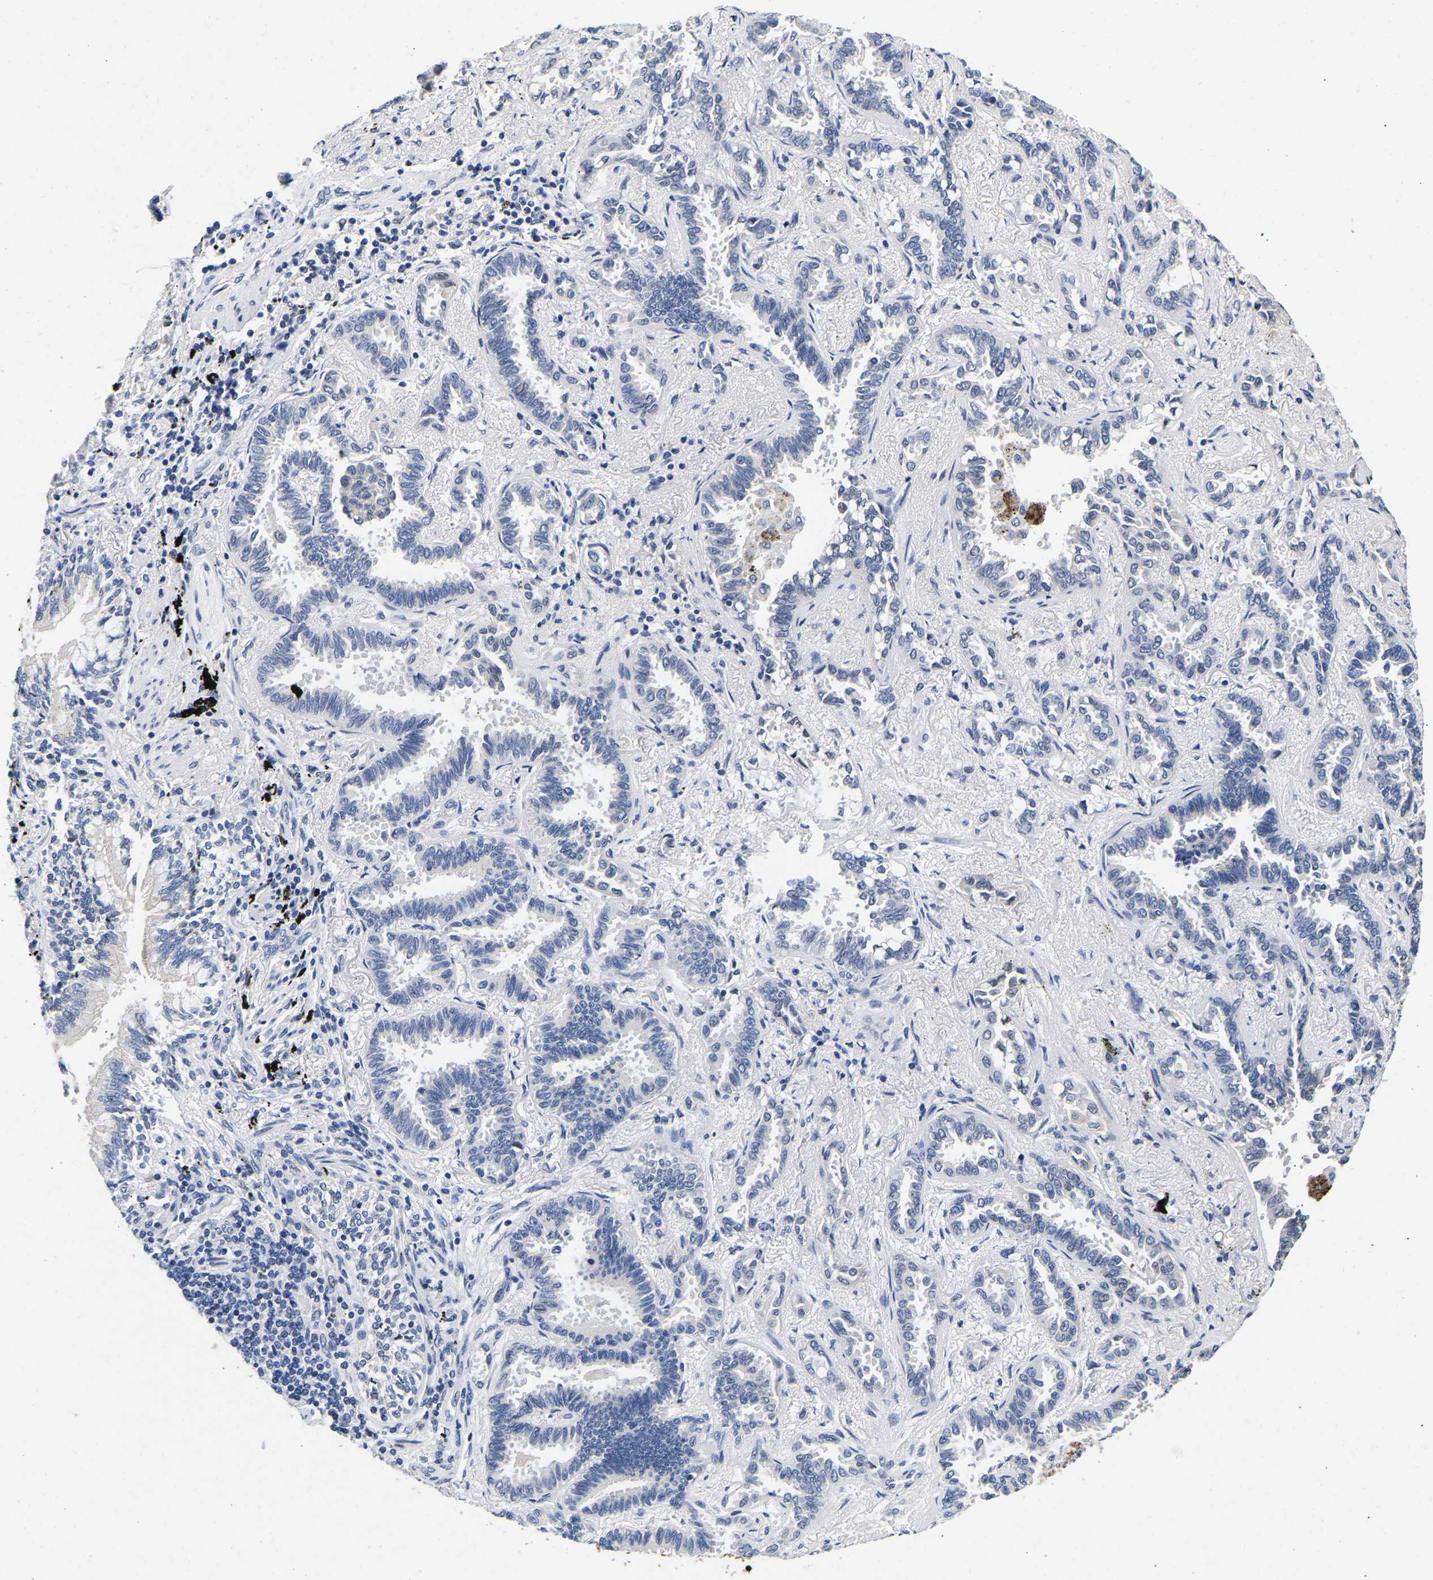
{"staining": {"intensity": "negative", "quantity": "none", "location": "none"}, "tissue": "lung cancer", "cell_type": "Tumor cells", "image_type": "cancer", "snomed": [{"axis": "morphology", "description": "Adenocarcinoma, NOS"}, {"axis": "topography", "description": "Lung"}], "caption": "Tumor cells show no significant protein staining in lung cancer (adenocarcinoma).", "gene": "CCDC6", "patient": {"sex": "male", "age": 59}}